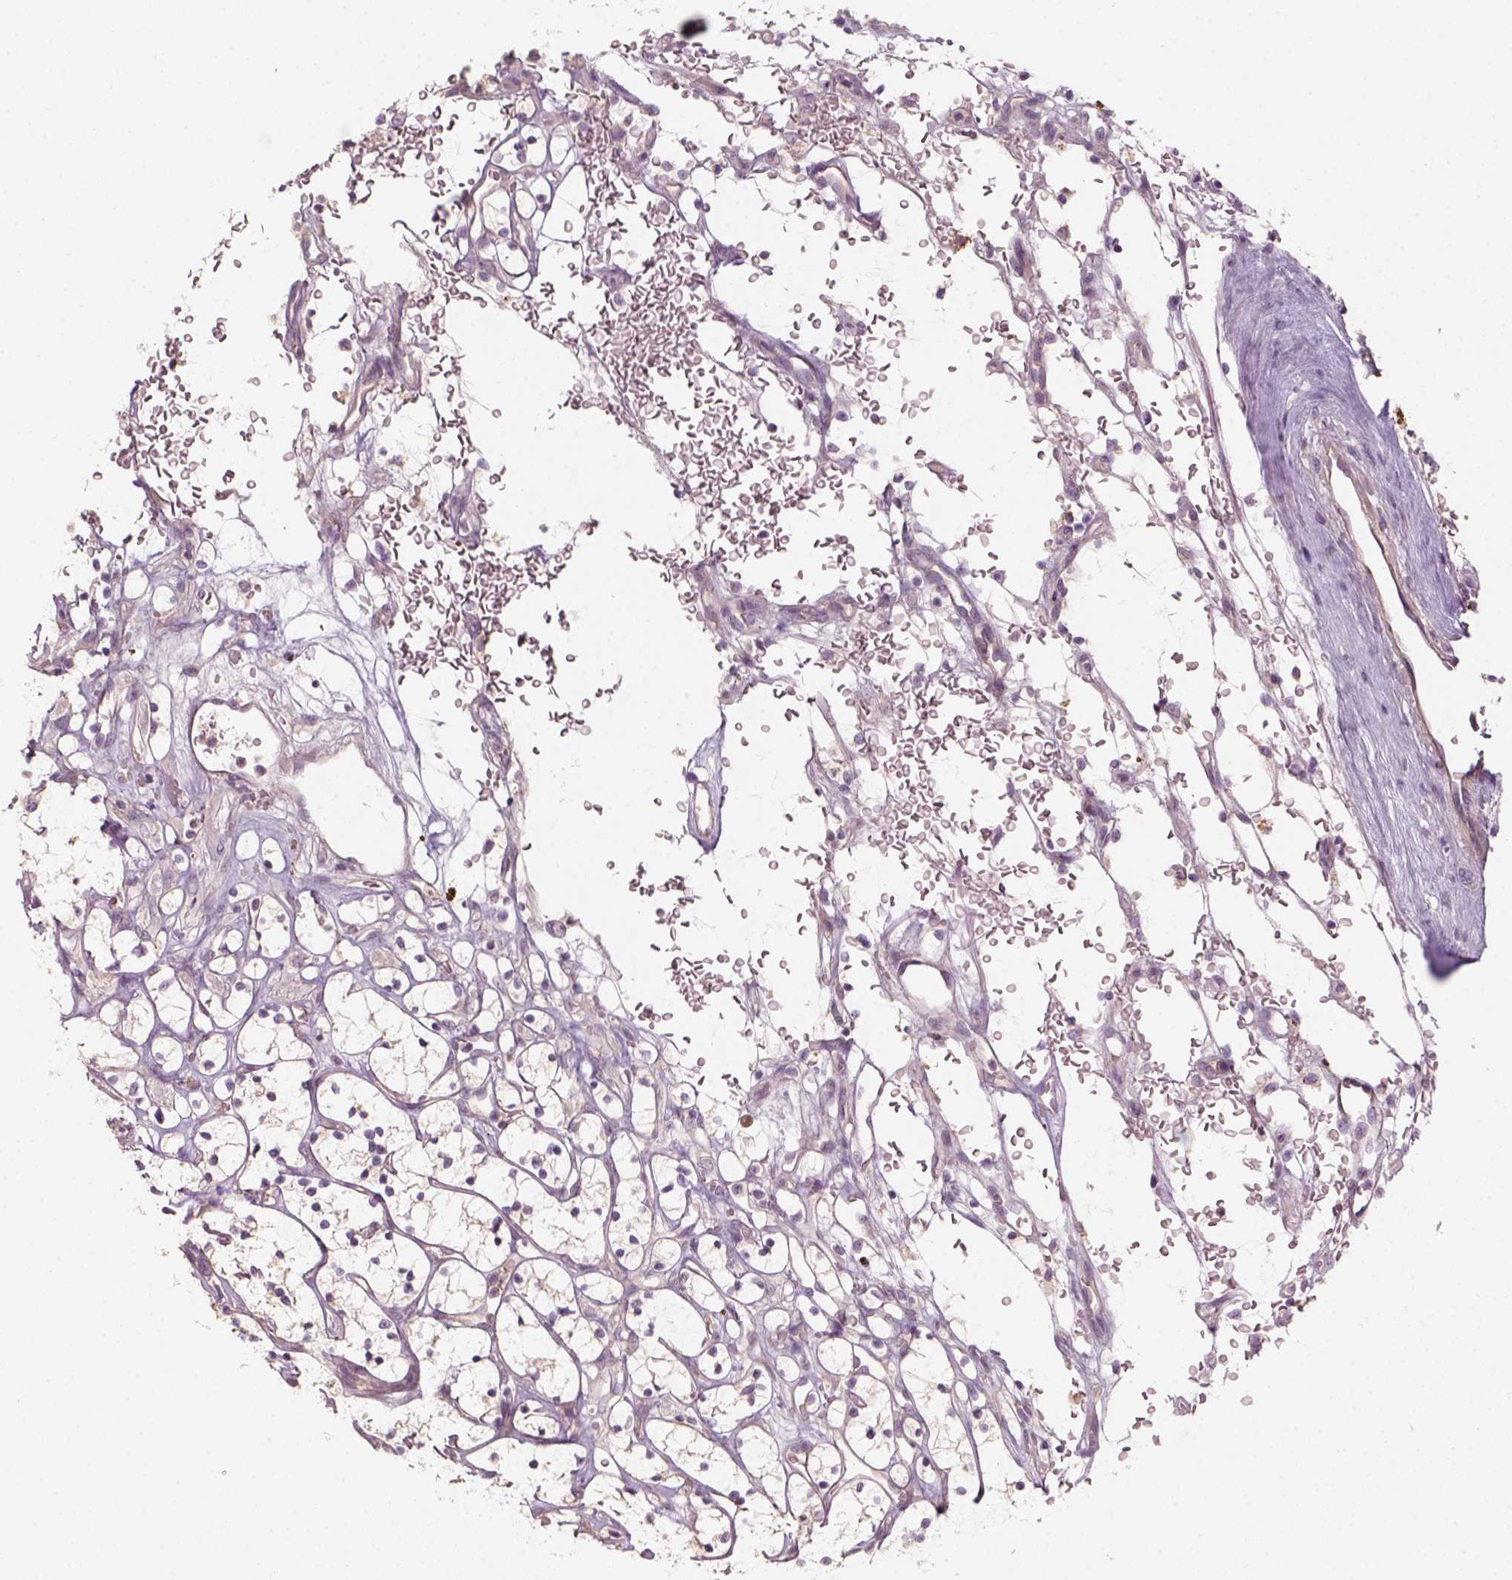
{"staining": {"intensity": "negative", "quantity": "none", "location": "none"}, "tissue": "renal cancer", "cell_type": "Tumor cells", "image_type": "cancer", "snomed": [{"axis": "morphology", "description": "Adenocarcinoma, NOS"}, {"axis": "topography", "description": "Kidney"}], "caption": "A high-resolution histopathology image shows IHC staining of renal cancer (adenocarcinoma), which shows no significant positivity in tumor cells. The staining is performed using DAB brown chromogen with nuclei counter-stained in using hematoxylin.", "gene": "AQP9", "patient": {"sex": "female", "age": 64}}